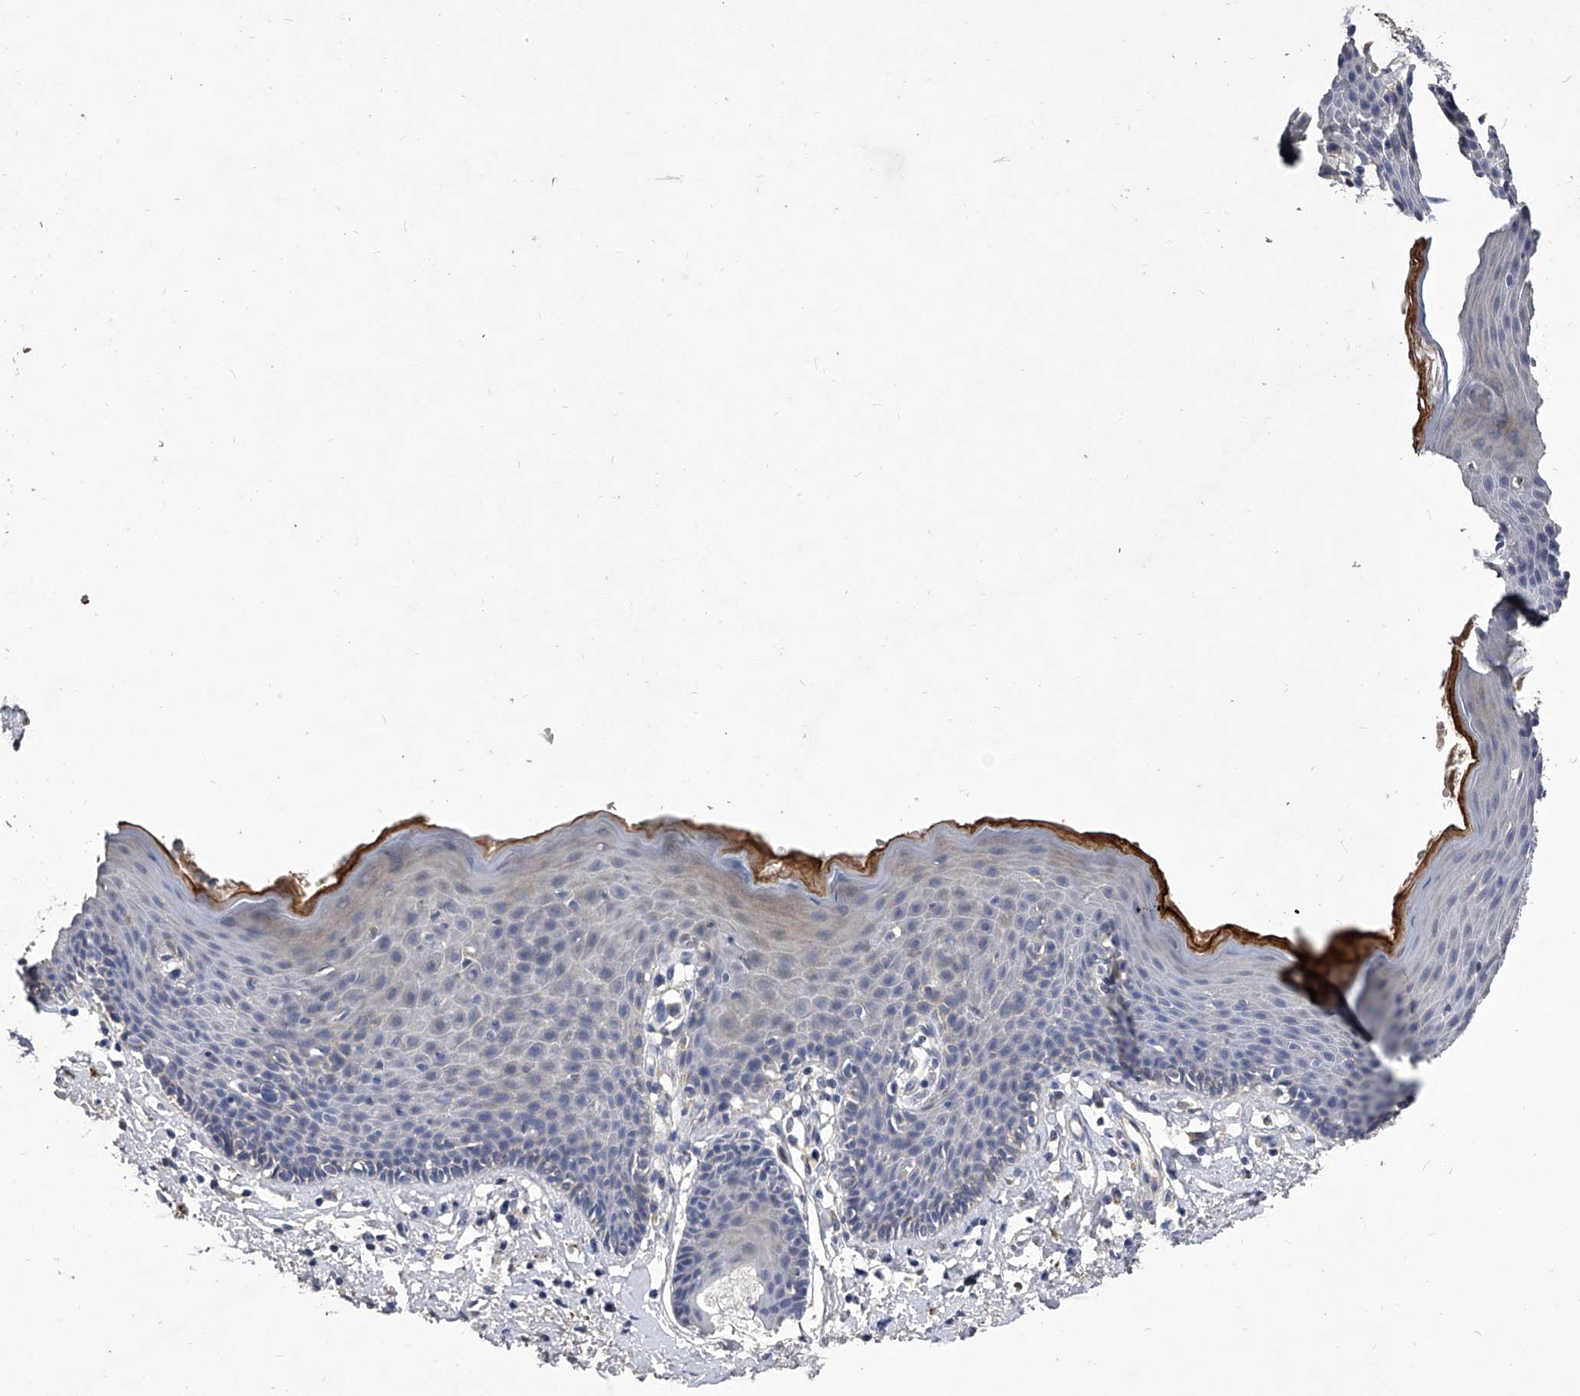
{"staining": {"intensity": "strong", "quantity": "<25%", "location": "cytoplasmic/membranous"}, "tissue": "skin", "cell_type": "Epidermal cells", "image_type": "normal", "snomed": [{"axis": "morphology", "description": "Normal tissue, NOS"}, {"axis": "topography", "description": "Vulva"}], "caption": "Benign skin shows strong cytoplasmic/membranous positivity in approximately <25% of epidermal cells, visualized by immunohistochemistry. (Stains: DAB (3,3'-diaminobenzidine) in brown, nuclei in blue, Microscopy: brightfield microscopy at high magnification).", "gene": "C5", "patient": {"sex": "female", "age": 66}}